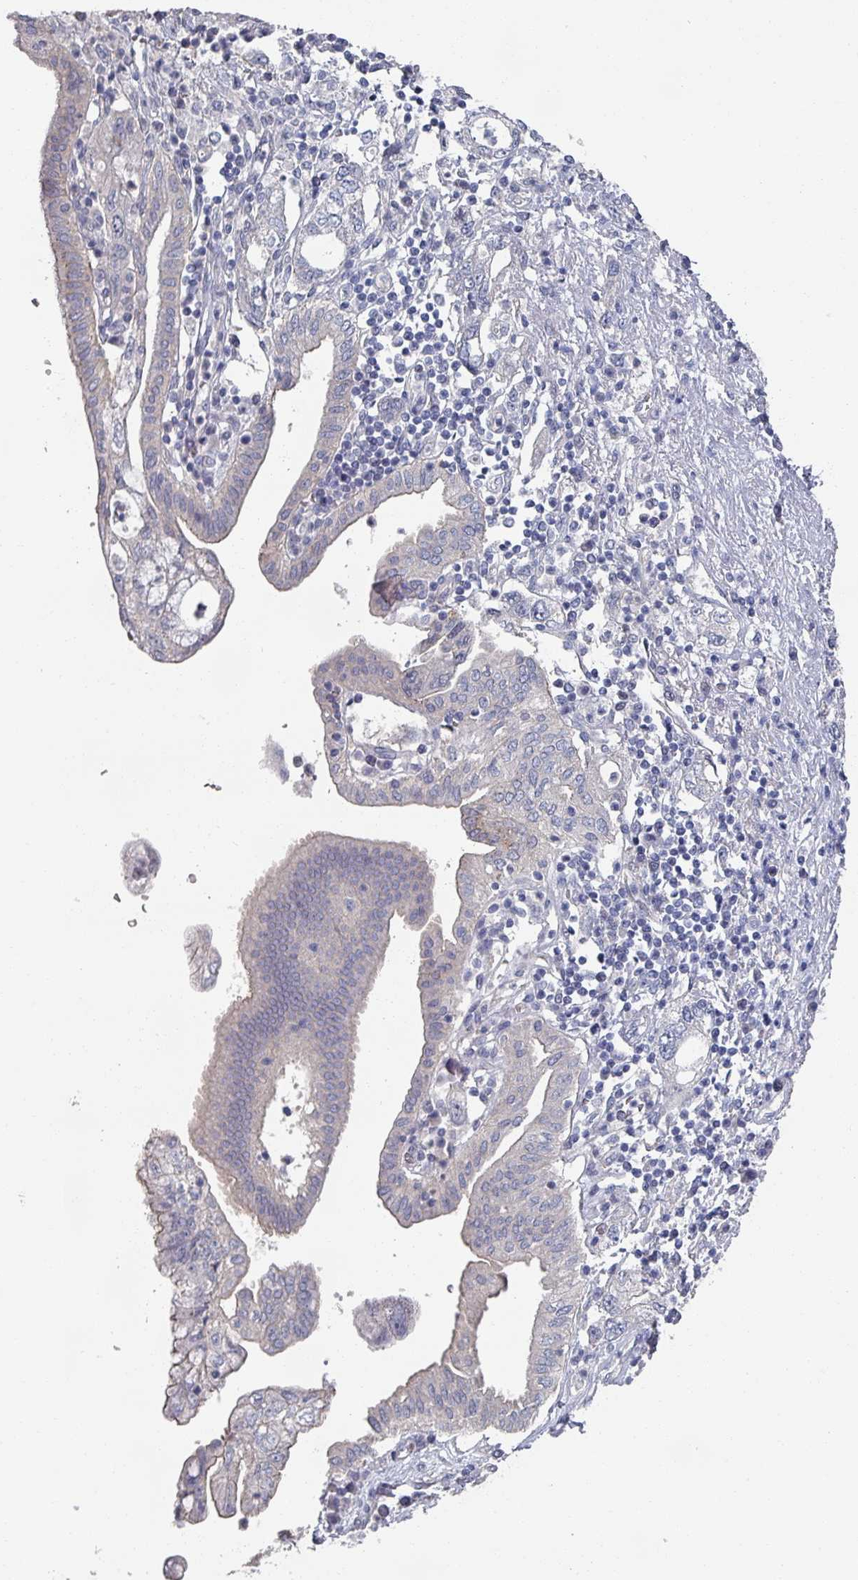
{"staining": {"intensity": "negative", "quantity": "none", "location": "none"}, "tissue": "pancreatic cancer", "cell_type": "Tumor cells", "image_type": "cancer", "snomed": [{"axis": "morphology", "description": "Adenocarcinoma, NOS"}, {"axis": "topography", "description": "Pancreas"}], "caption": "Human pancreatic adenocarcinoma stained for a protein using IHC reveals no positivity in tumor cells.", "gene": "EFL1", "patient": {"sex": "female", "age": 73}}